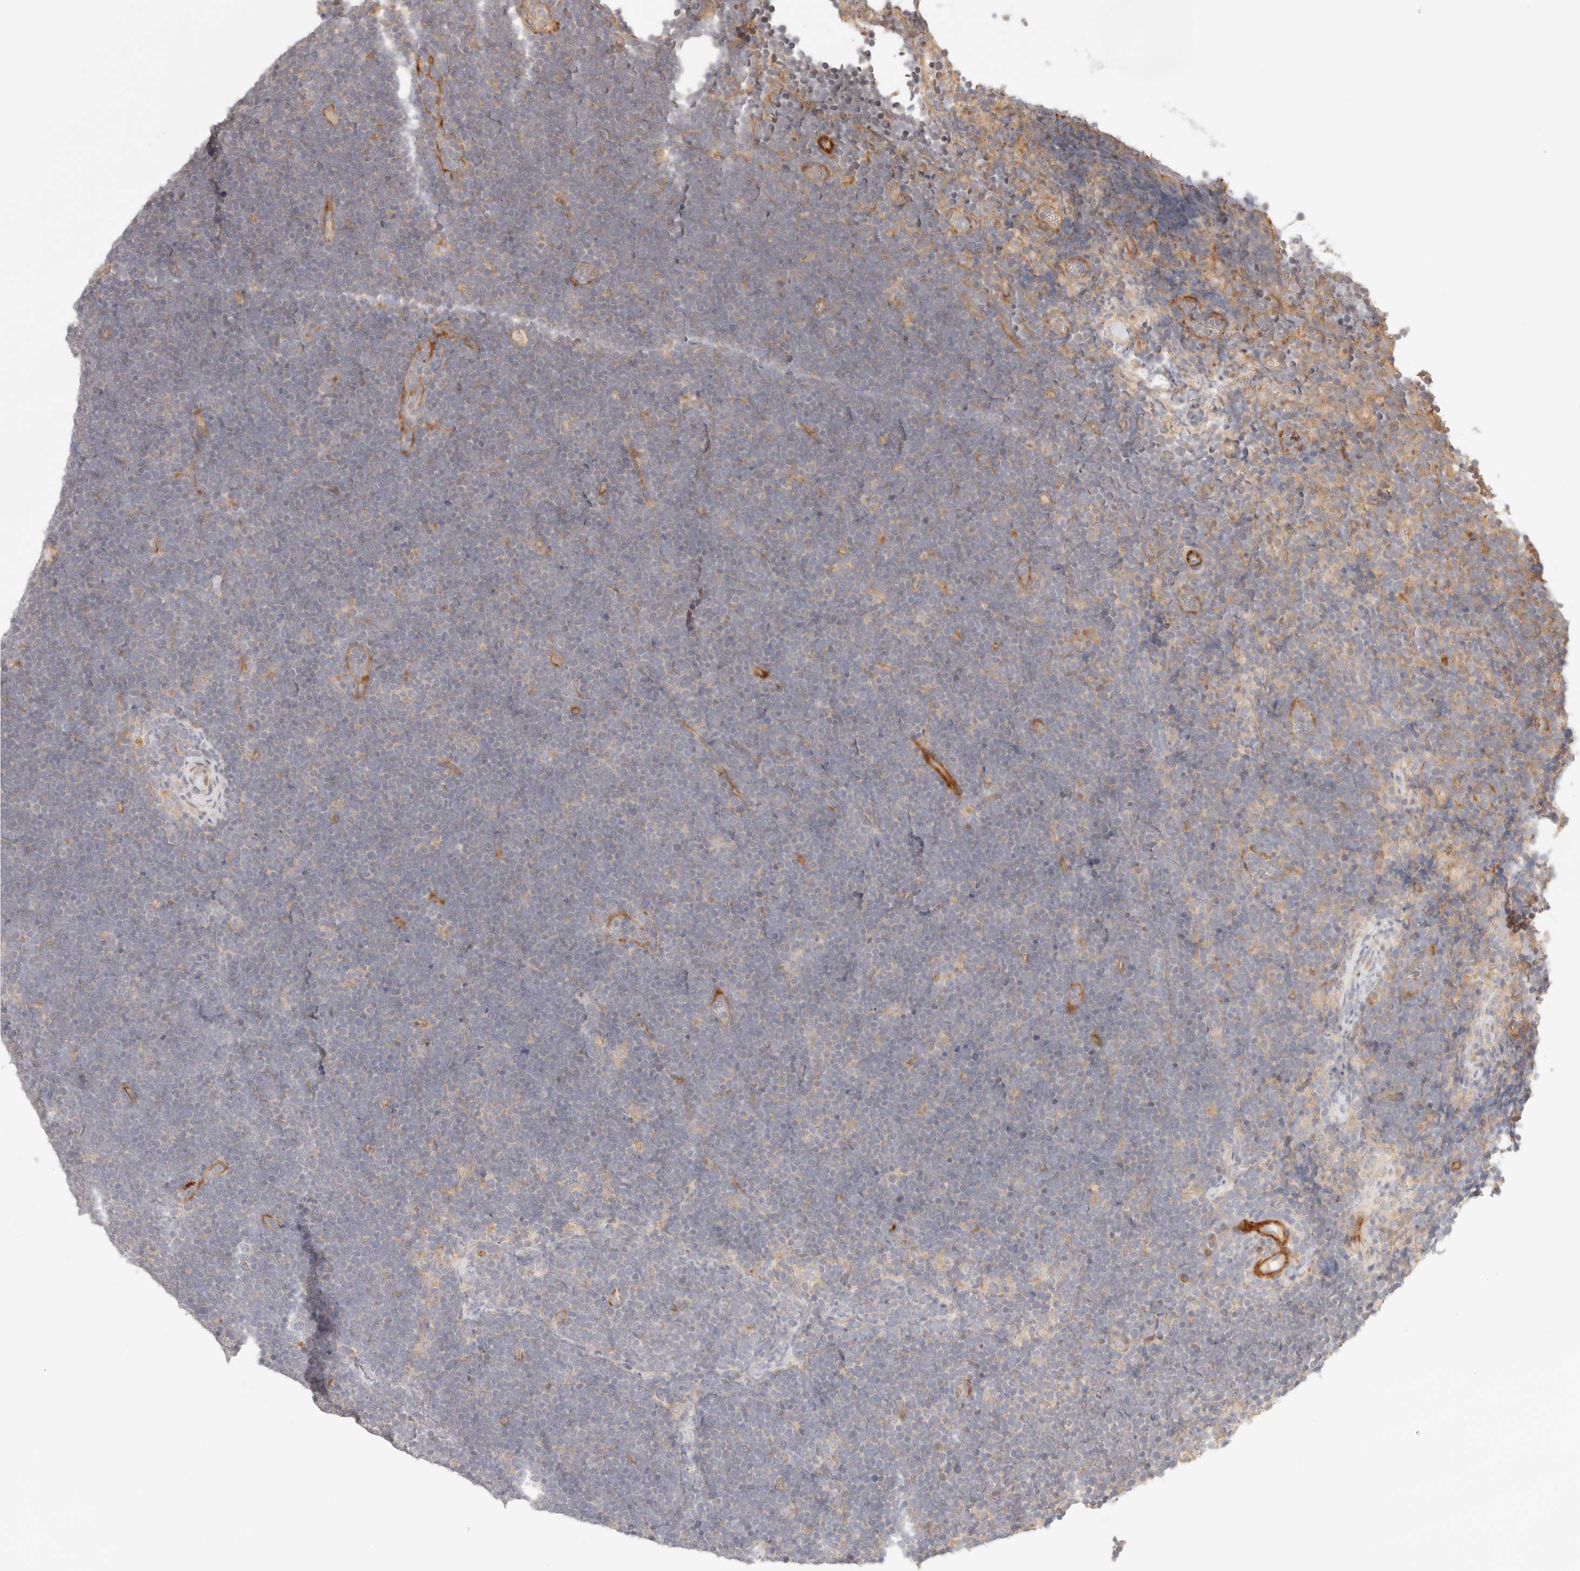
{"staining": {"intensity": "weak", "quantity": "<25%", "location": "cytoplasmic/membranous"}, "tissue": "lymphoma", "cell_type": "Tumor cells", "image_type": "cancer", "snomed": [{"axis": "morphology", "description": "Malignant lymphoma, non-Hodgkin's type, High grade"}, {"axis": "topography", "description": "Lymph node"}], "caption": "The photomicrograph reveals no staining of tumor cells in lymphoma.", "gene": "IL1R2", "patient": {"sex": "male", "age": 13}}